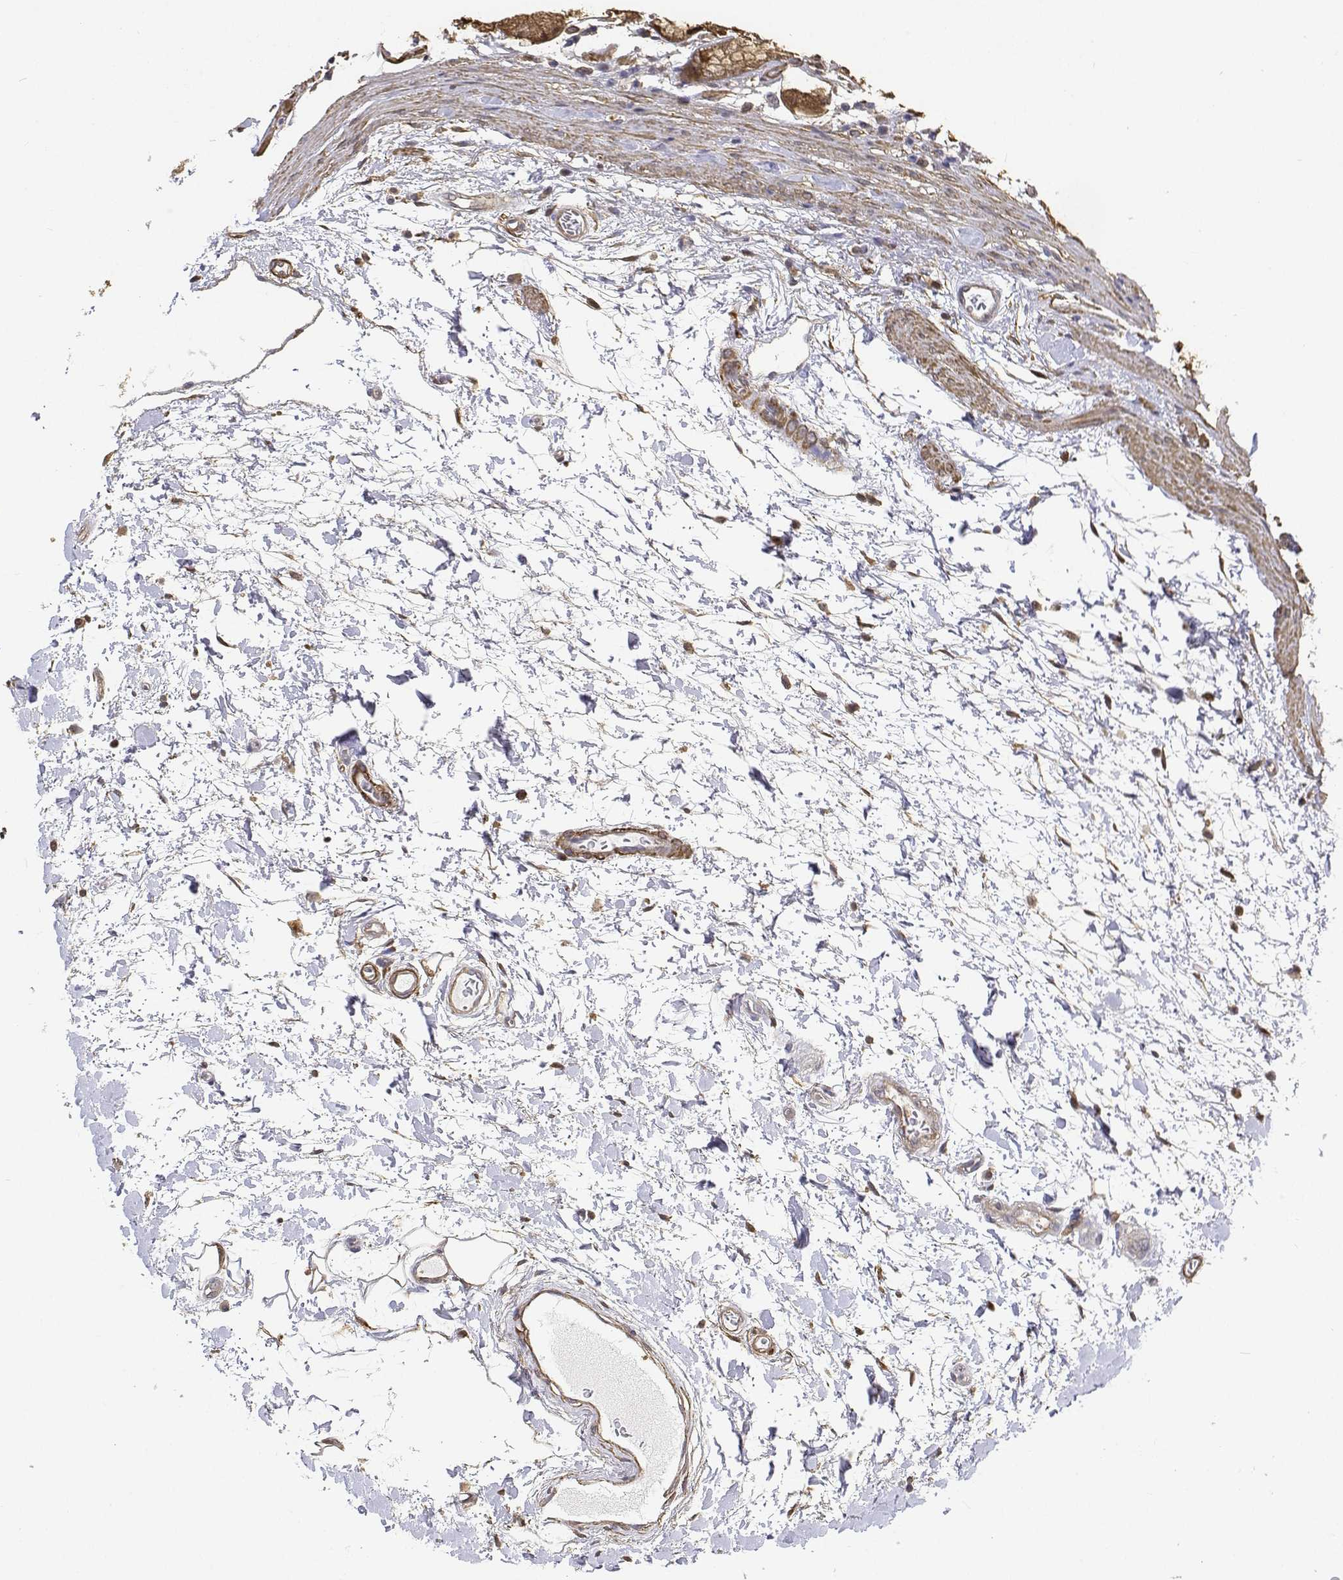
{"staining": {"intensity": "strong", "quantity": ">75%", "location": "cytoplasmic/membranous"}, "tissue": "stomach", "cell_type": "Glandular cells", "image_type": "normal", "snomed": [{"axis": "morphology", "description": "Normal tissue, NOS"}, {"axis": "topography", "description": "Stomach"}, {"axis": "topography", "description": "Stomach, lower"}], "caption": "Immunohistochemistry (IHC) photomicrograph of normal stomach: human stomach stained using immunohistochemistry reveals high levels of strong protein expression localized specifically in the cytoplasmic/membranous of glandular cells, appearing as a cytoplasmic/membranous brown color.", "gene": "PCID2", "patient": {"sex": "male", "age": 76}}